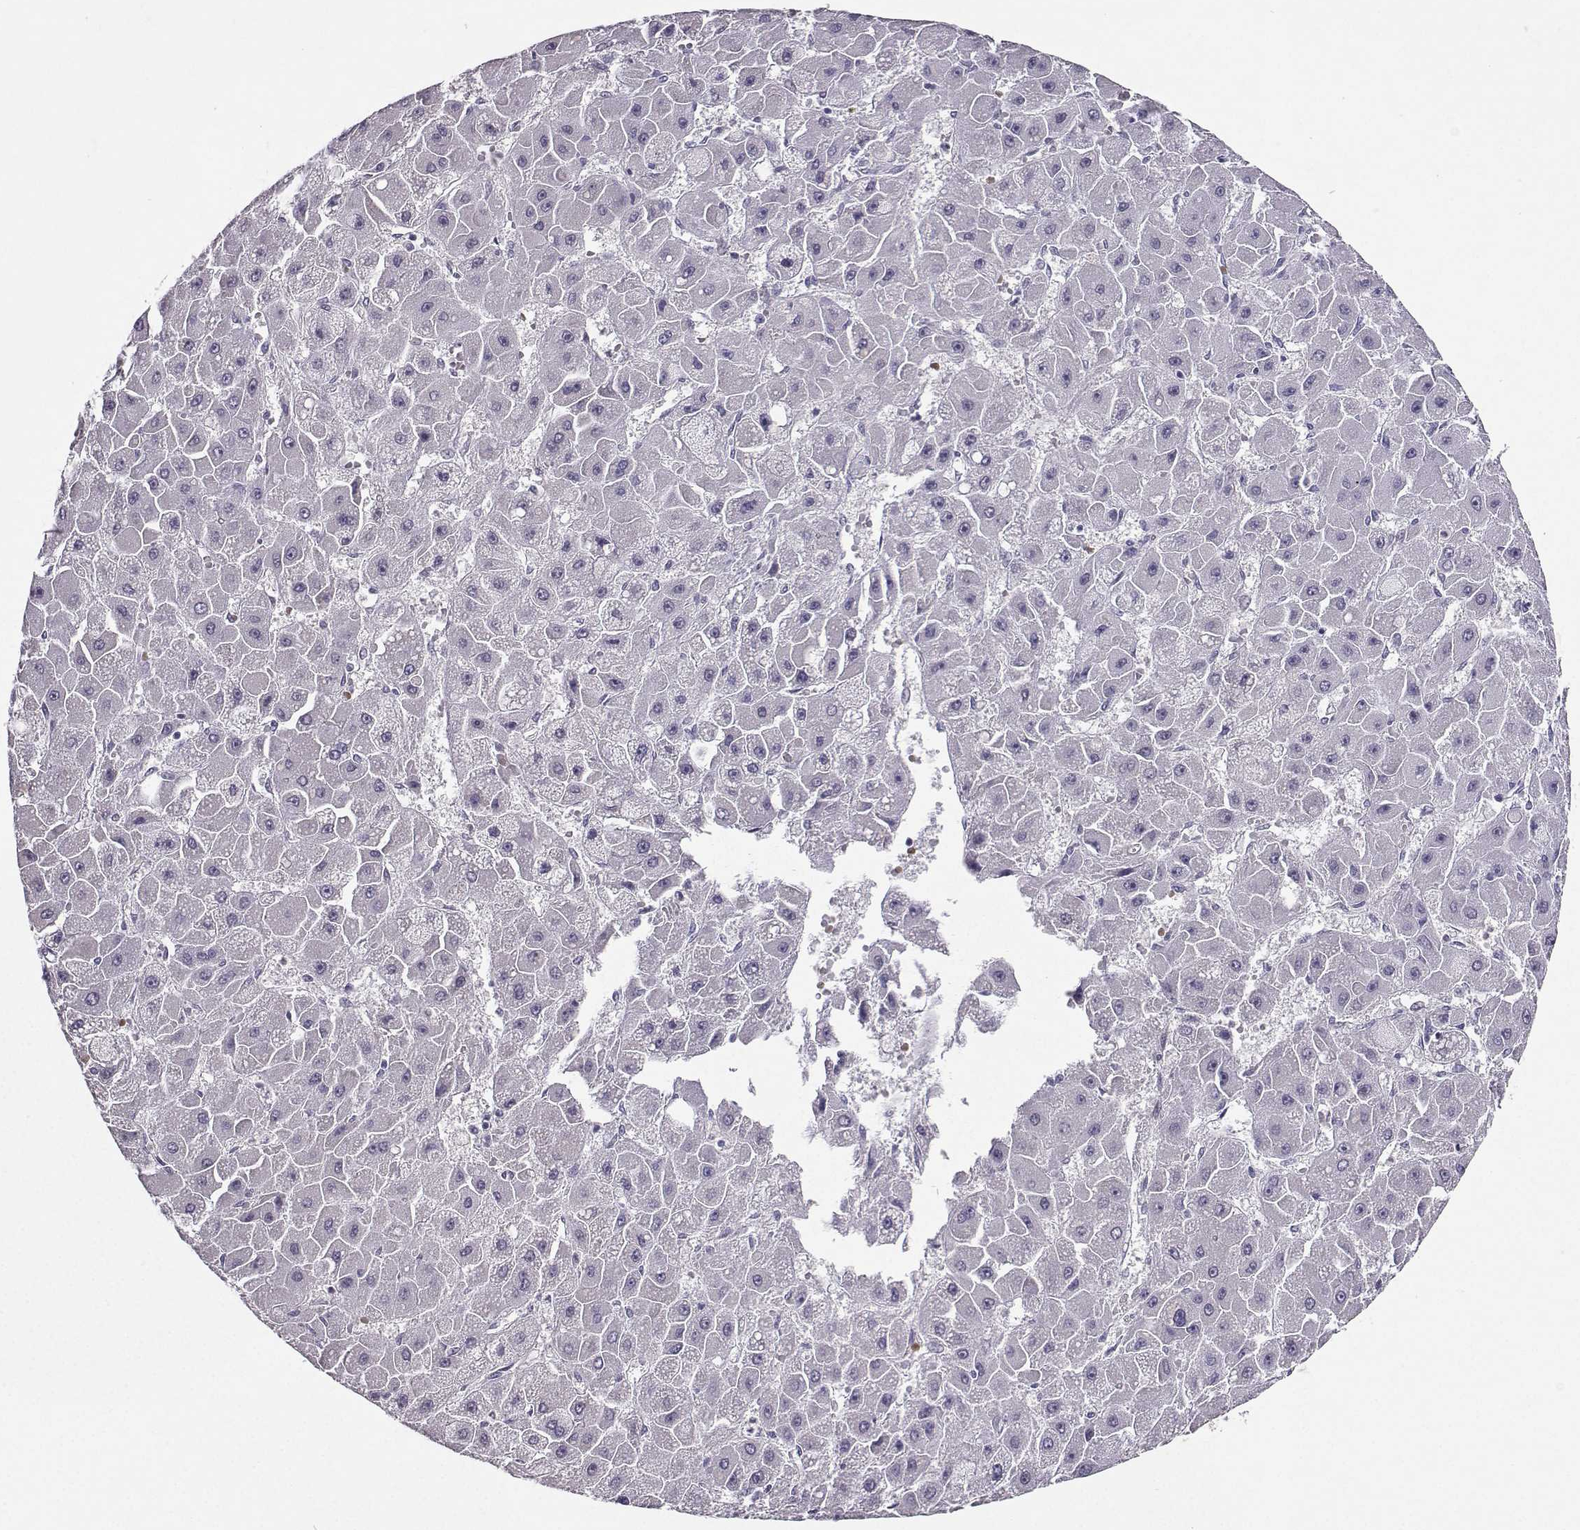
{"staining": {"intensity": "negative", "quantity": "none", "location": "none"}, "tissue": "liver cancer", "cell_type": "Tumor cells", "image_type": "cancer", "snomed": [{"axis": "morphology", "description": "Carcinoma, Hepatocellular, NOS"}, {"axis": "topography", "description": "Liver"}], "caption": "An immunohistochemistry histopathology image of hepatocellular carcinoma (liver) is shown. There is no staining in tumor cells of hepatocellular carcinoma (liver).", "gene": "CARTPT", "patient": {"sex": "female", "age": 25}}